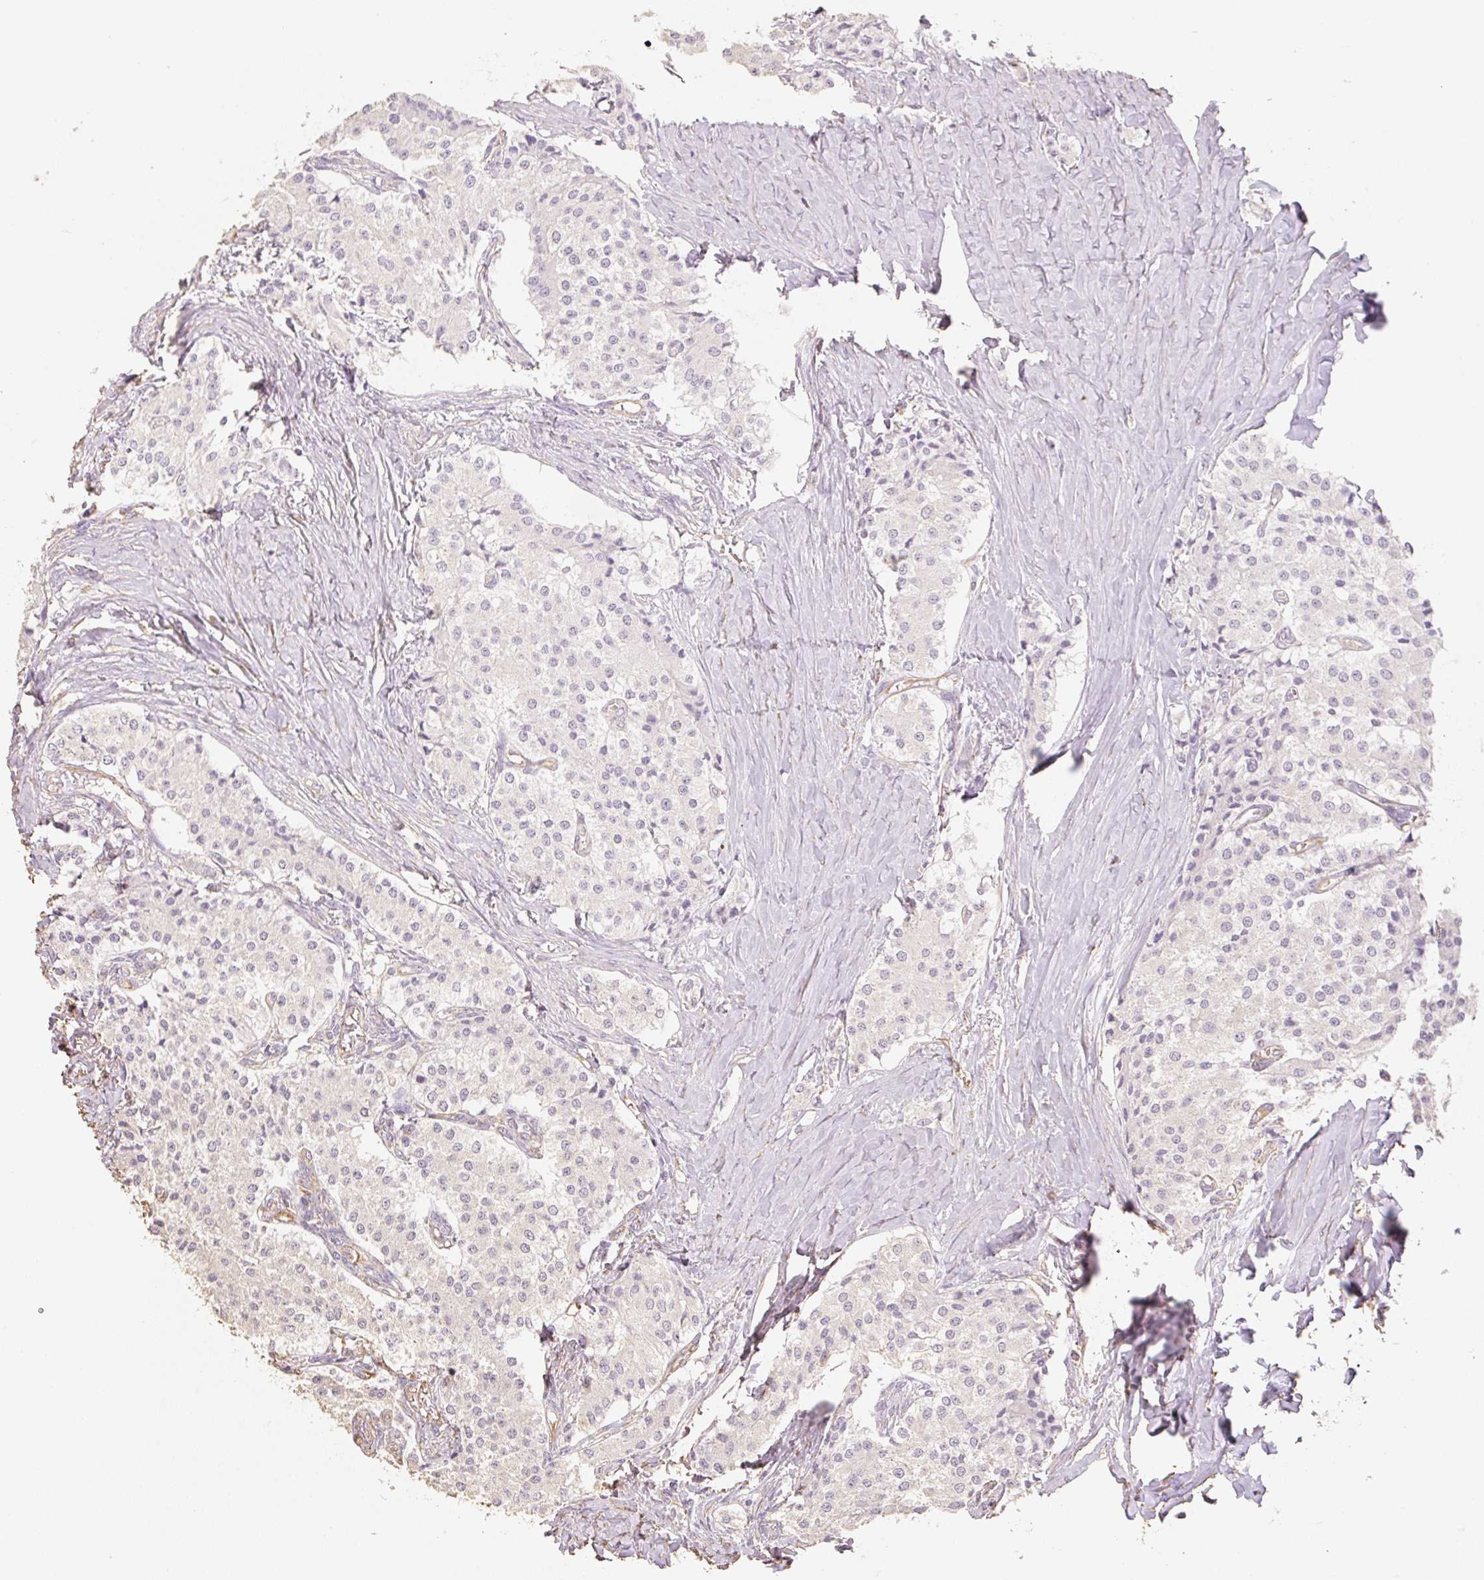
{"staining": {"intensity": "negative", "quantity": "none", "location": "none"}, "tissue": "carcinoid", "cell_type": "Tumor cells", "image_type": "cancer", "snomed": [{"axis": "morphology", "description": "Carcinoid, malignant, NOS"}, {"axis": "topography", "description": "Colon"}], "caption": "An immunohistochemistry photomicrograph of carcinoid (malignant) is shown. There is no staining in tumor cells of carcinoid (malignant).", "gene": "MBOAT7", "patient": {"sex": "female", "age": 52}}